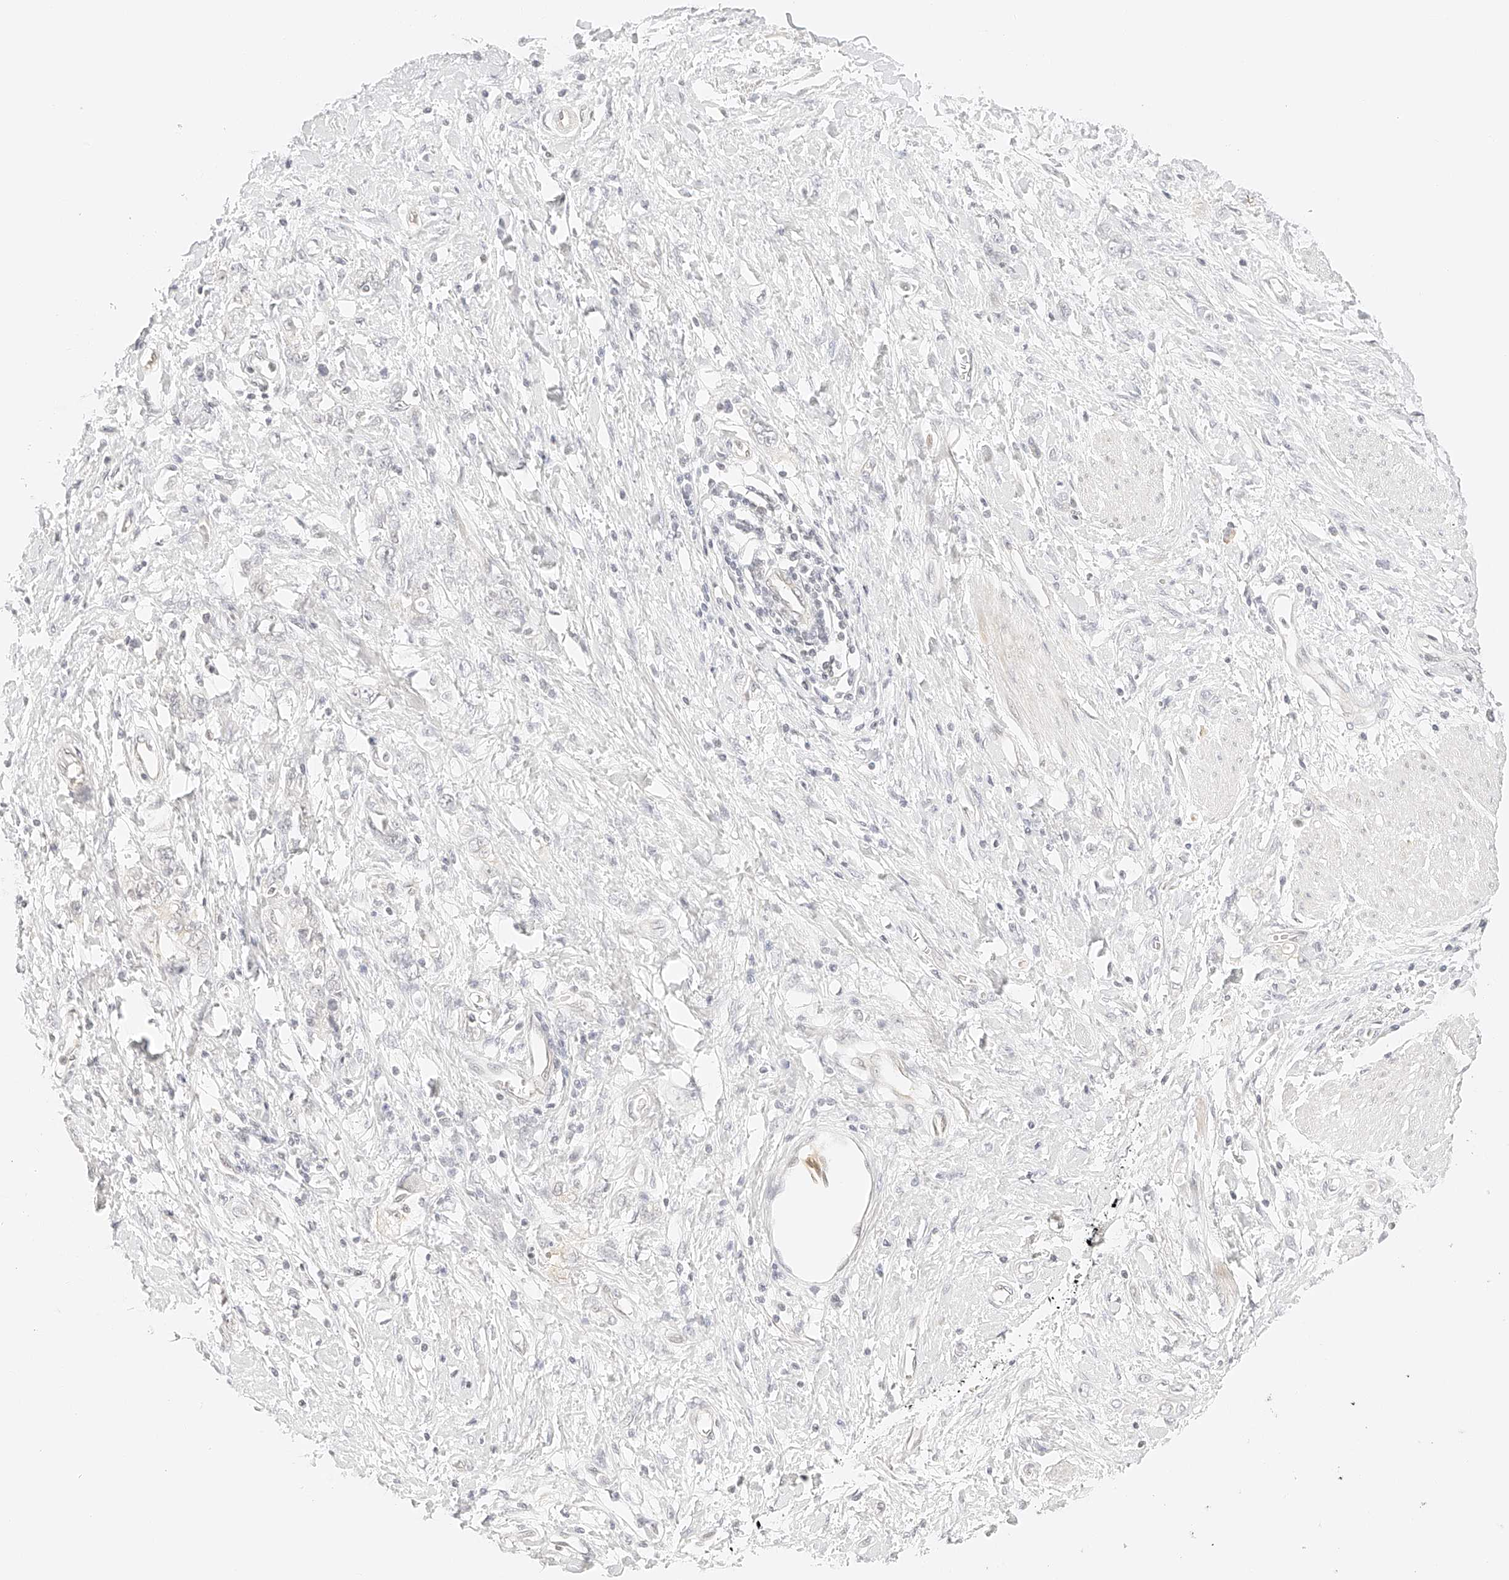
{"staining": {"intensity": "negative", "quantity": "none", "location": "none"}, "tissue": "stomach cancer", "cell_type": "Tumor cells", "image_type": "cancer", "snomed": [{"axis": "morphology", "description": "Adenocarcinoma, NOS"}, {"axis": "topography", "description": "Stomach"}], "caption": "The micrograph demonstrates no significant staining in tumor cells of stomach adenocarcinoma.", "gene": "ZFP69", "patient": {"sex": "female", "age": 76}}